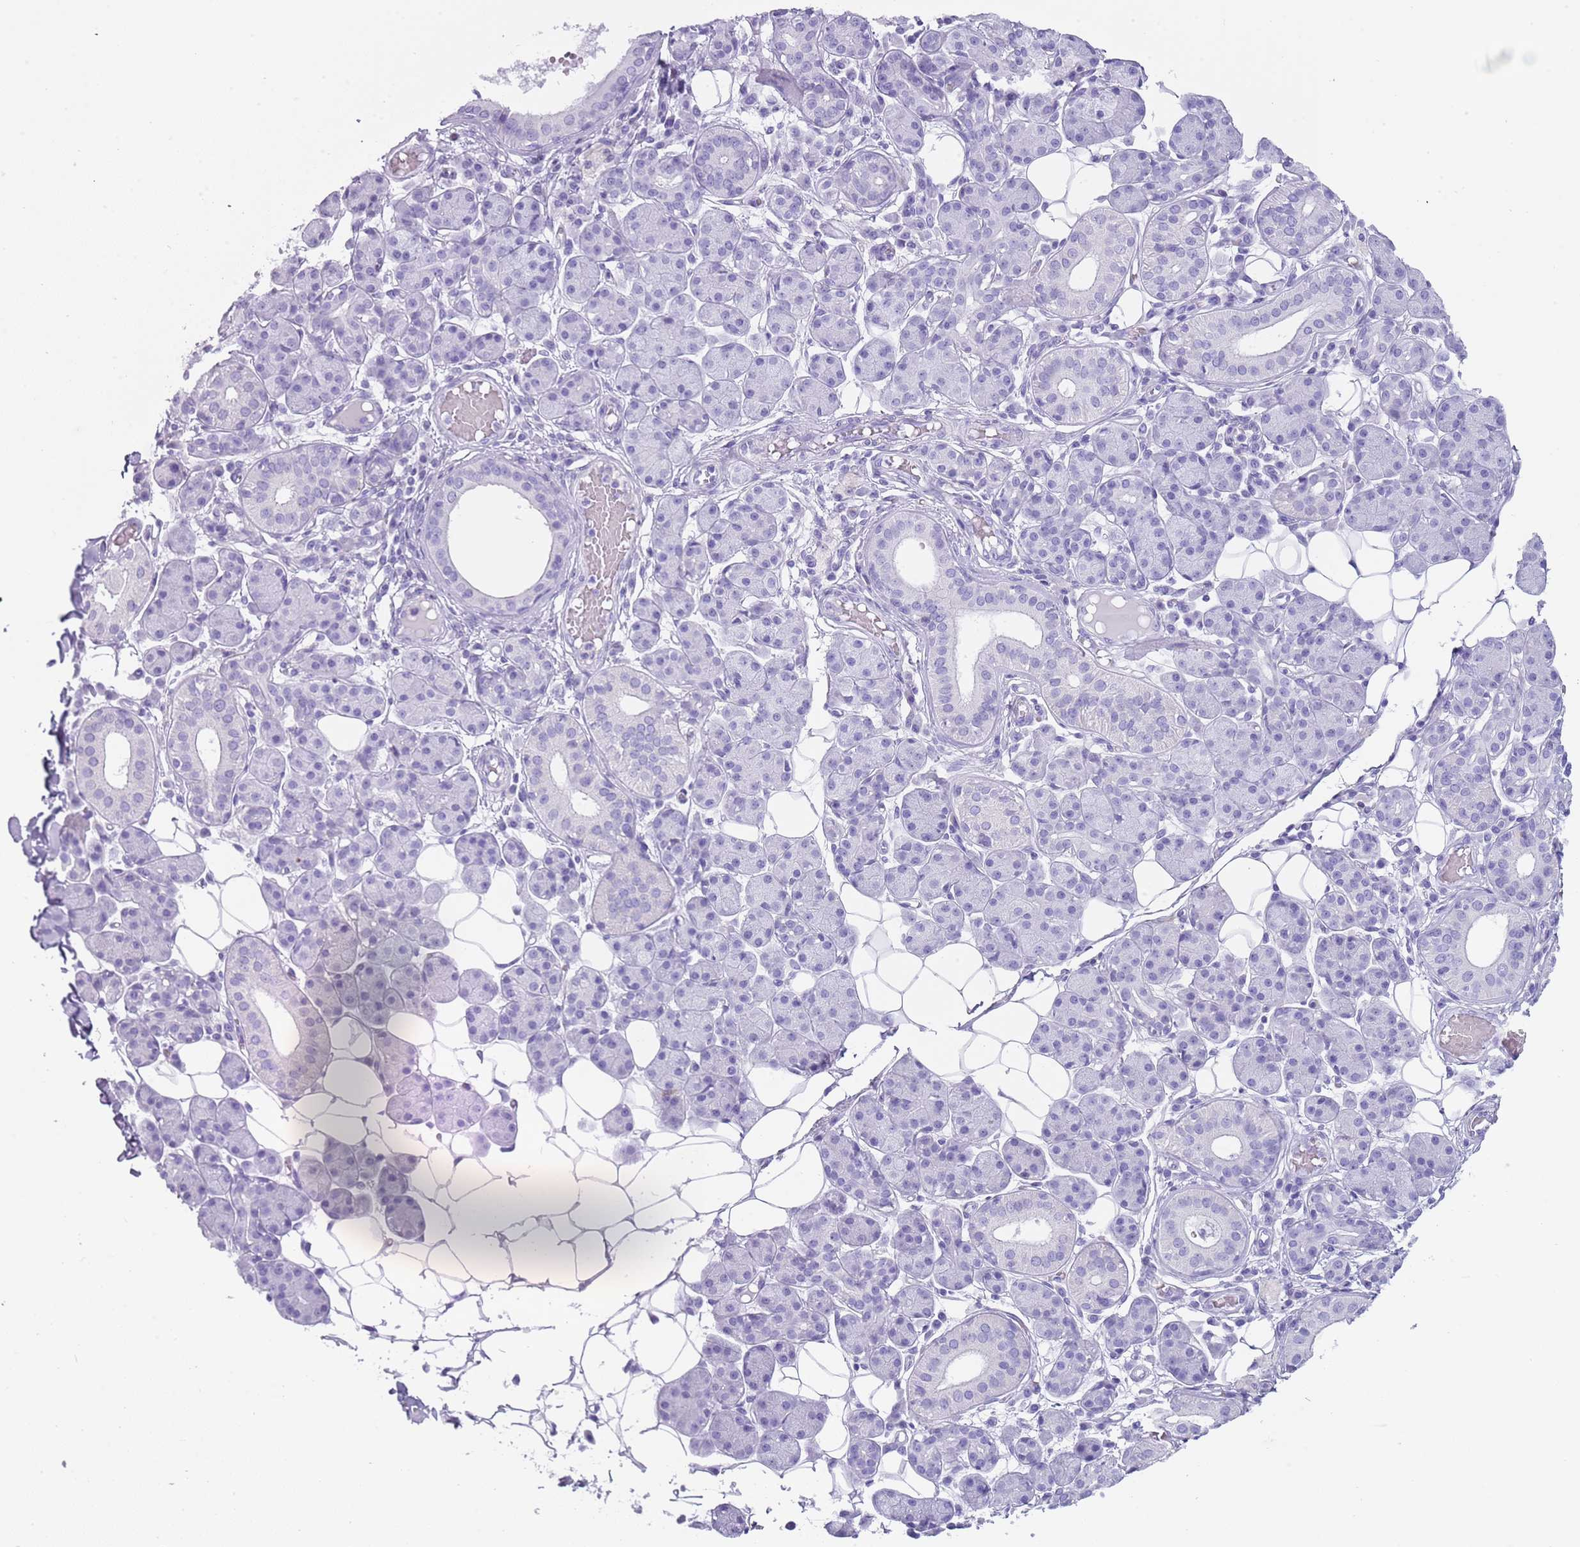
{"staining": {"intensity": "negative", "quantity": "none", "location": "none"}, "tissue": "salivary gland", "cell_type": "Glandular cells", "image_type": "normal", "snomed": [{"axis": "morphology", "description": "Normal tissue, NOS"}, {"axis": "topography", "description": "Salivary gland"}], "caption": "Salivary gland stained for a protein using immunohistochemistry (IHC) exhibits no expression glandular cells.", "gene": "ENSG00000271254", "patient": {"sex": "female", "age": 33}}